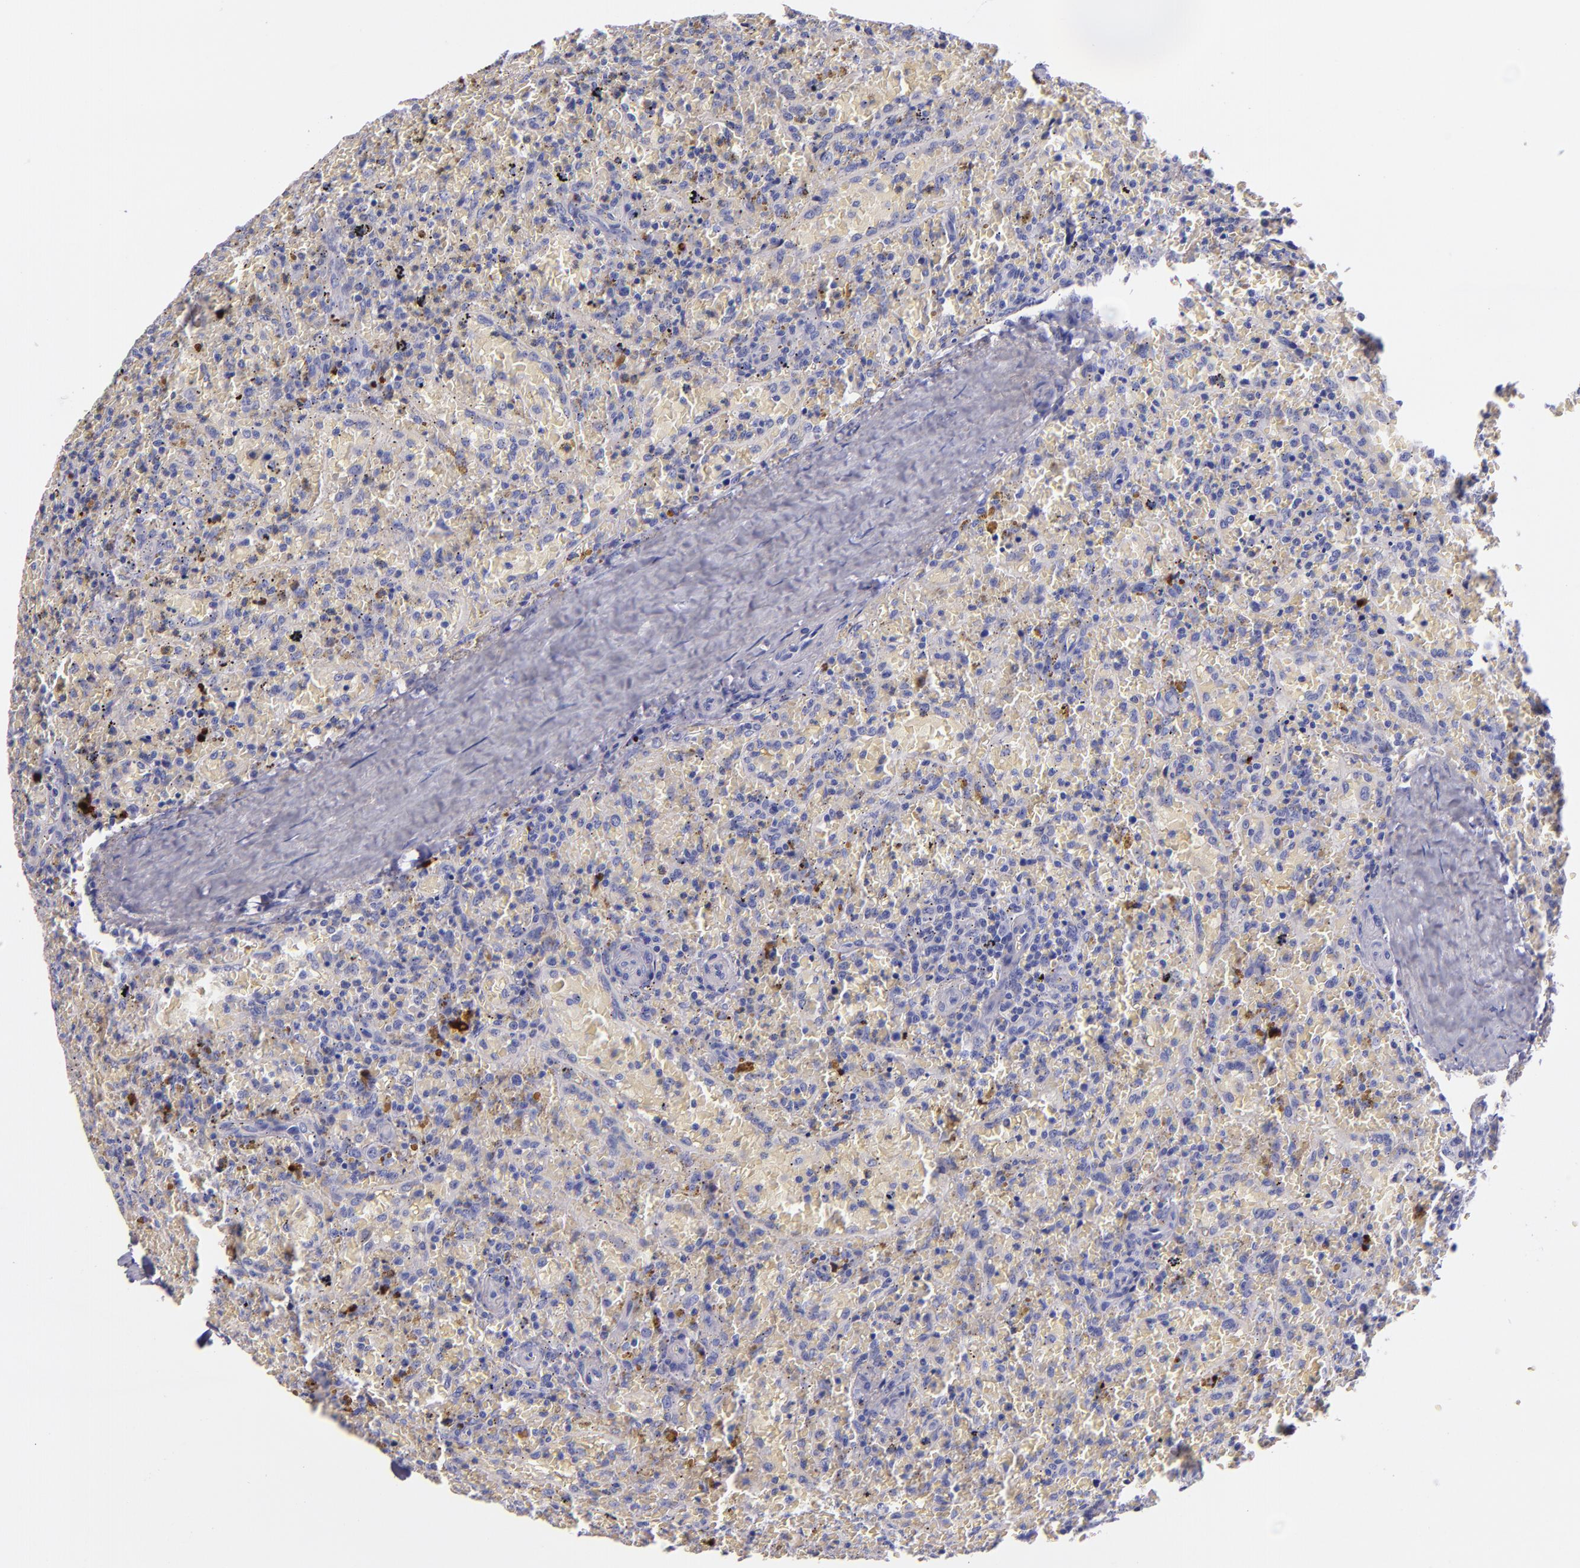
{"staining": {"intensity": "negative", "quantity": "none", "location": "none"}, "tissue": "lymphoma", "cell_type": "Tumor cells", "image_type": "cancer", "snomed": [{"axis": "morphology", "description": "Malignant lymphoma, non-Hodgkin's type, High grade"}, {"axis": "topography", "description": "Spleen"}, {"axis": "topography", "description": "Lymph node"}], "caption": "A high-resolution micrograph shows IHC staining of lymphoma, which displays no significant positivity in tumor cells. (Stains: DAB immunohistochemistry (IHC) with hematoxylin counter stain, Microscopy: brightfield microscopy at high magnification).", "gene": "KNG1", "patient": {"sex": "female", "age": 70}}